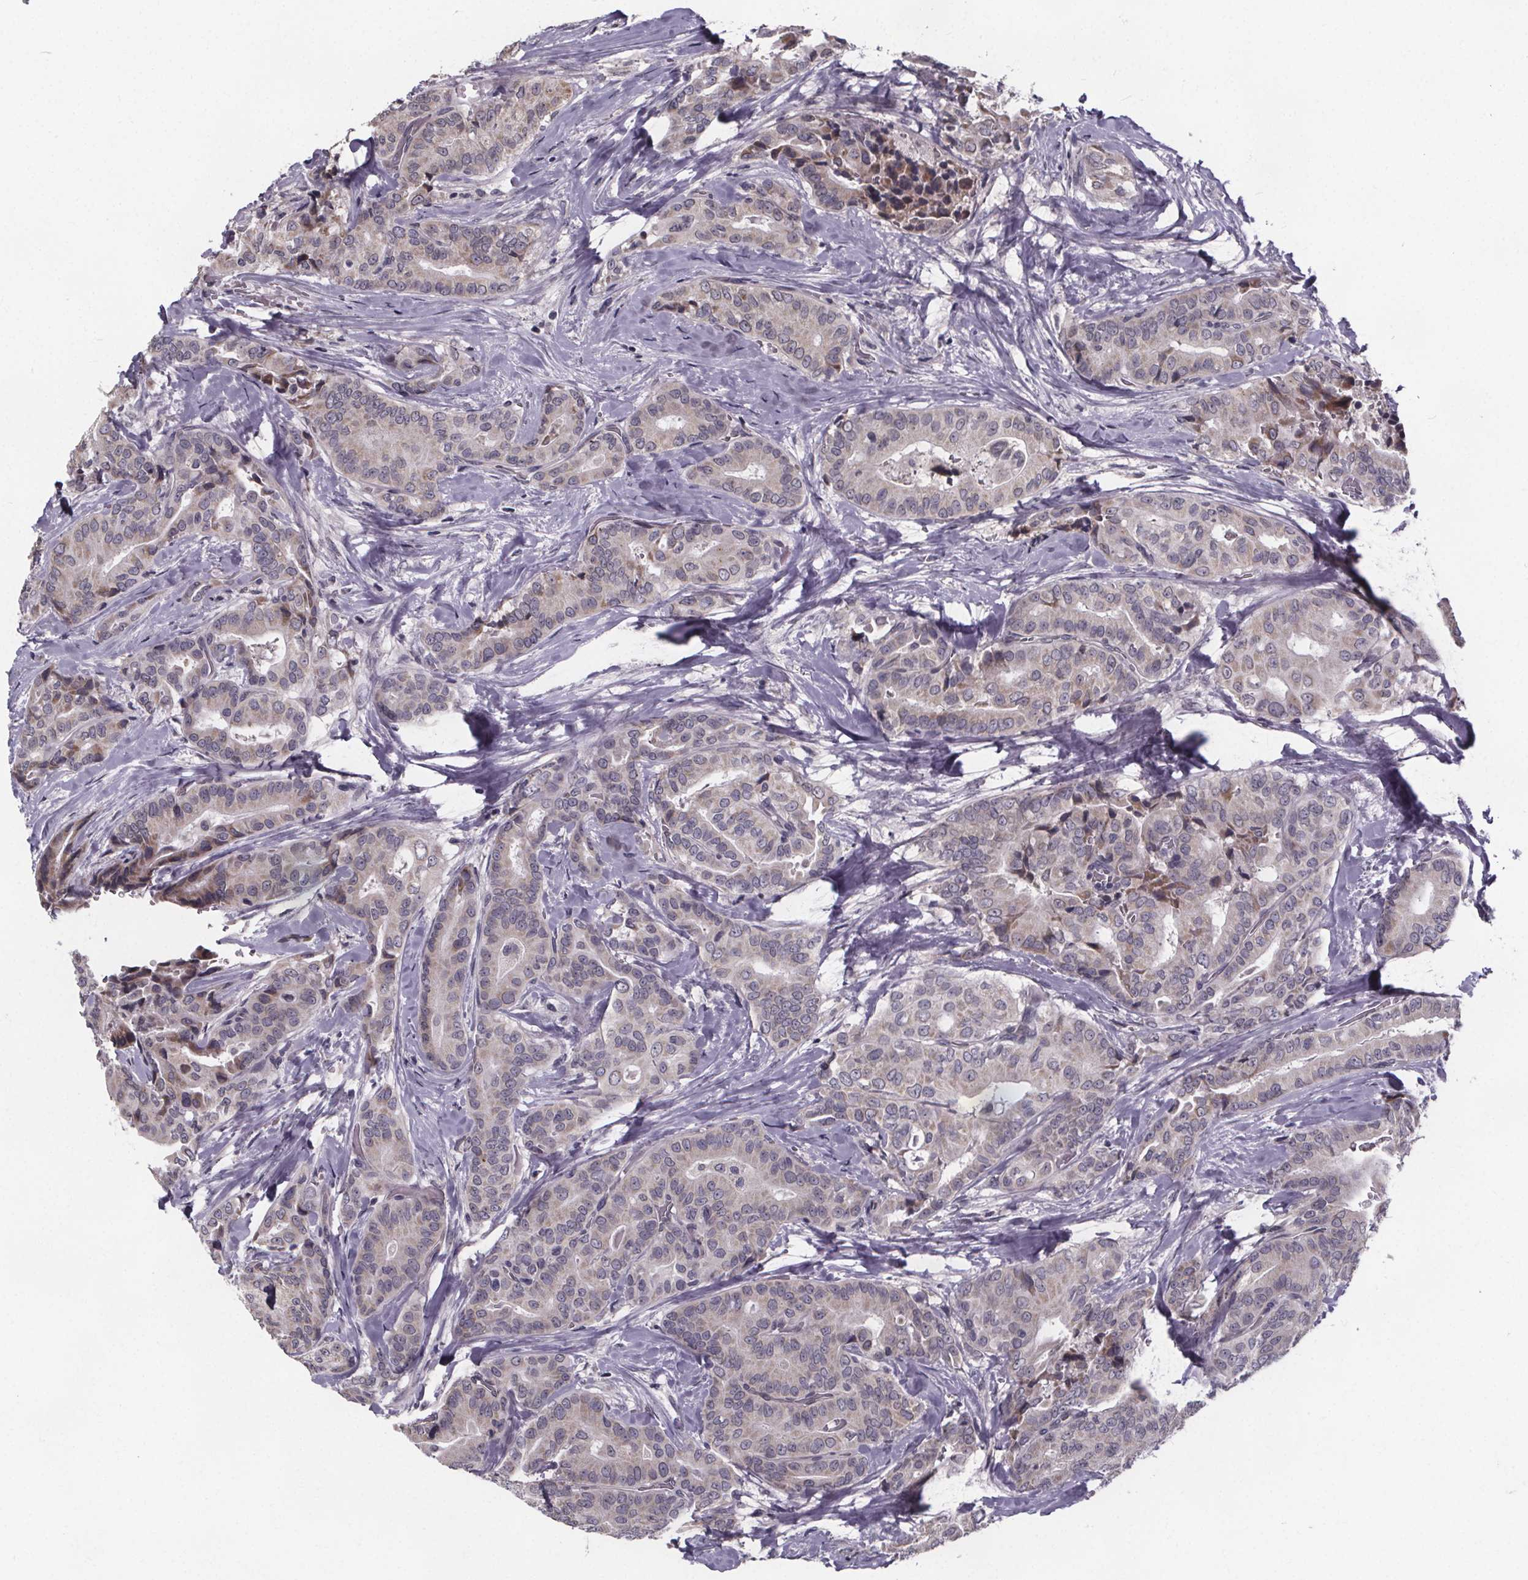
{"staining": {"intensity": "weak", "quantity": "25%-75%", "location": "cytoplasmic/membranous"}, "tissue": "thyroid cancer", "cell_type": "Tumor cells", "image_type": "cancer", "snomed": [{"axis": "morphology", "description": "Papillary adenocarcinoma, NOS"}, {"axis": "topography", "description": "Thyroid gland"}], "caption": "Protein expression analysis of human thyroid papillary adenocarcinoma reveals weak cytoplasmic/membranous staining in approximately 25%-75% of tumor cells.", "gene": "FAM181B", "patient": {"sex": "male", "age": 61}}